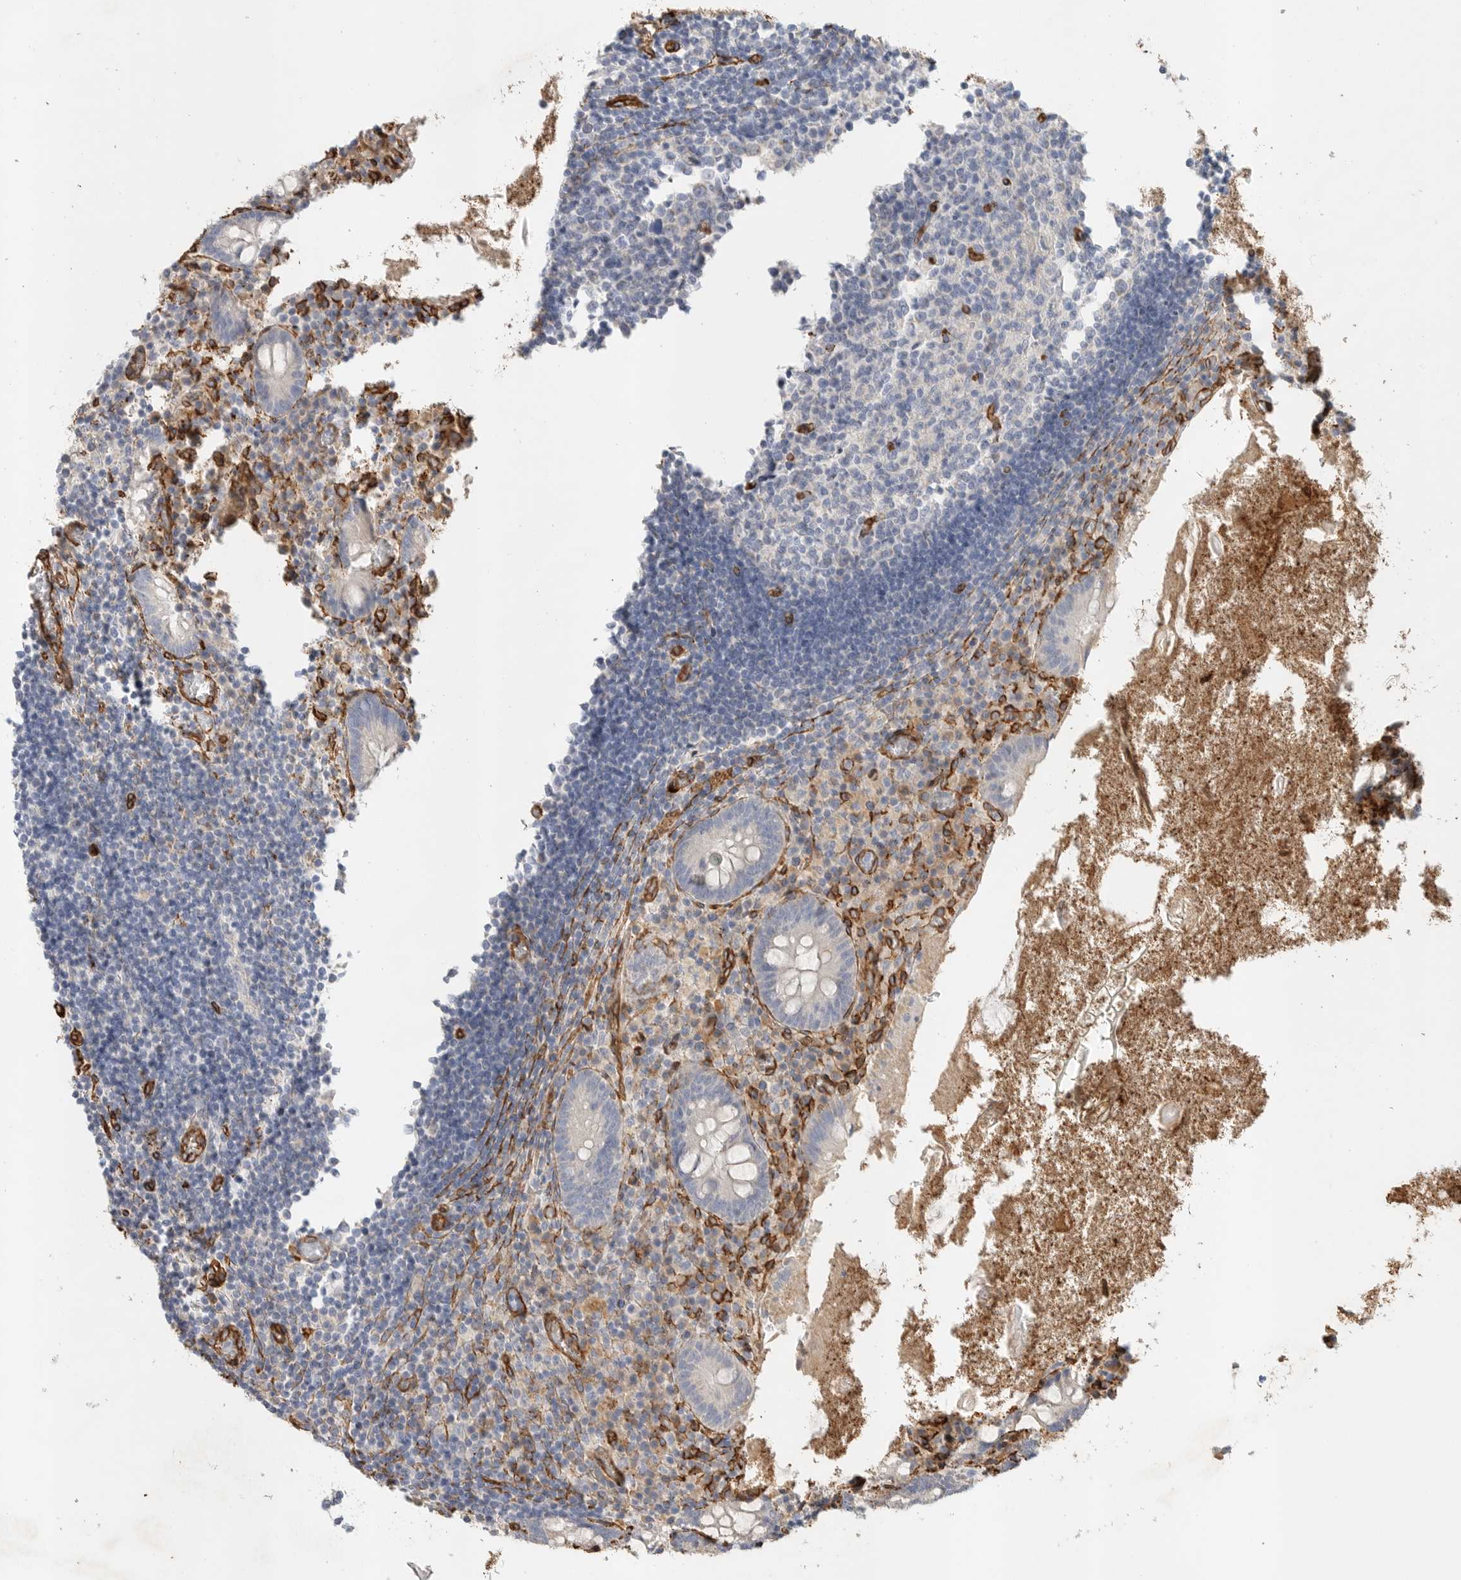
{"staining": {"intensity": "negative", "quantity": "none", "location": "none"}, "tissue": "appendix", "cell_type": "Glandular cells", "image_type": "normal", "snomed": [{"axis": "morphology", "description": "Normal tissue, NOS"}, {"axis": "topography", "description": "Appendix"}], "caption": "Immunohistochemistry (IHC) micrograph of normal appendix stained for a protein (brown), which displays no staining in glandular cells.", "gene": "JMJD4", "patient": {"sex": "female", "age": 17}}